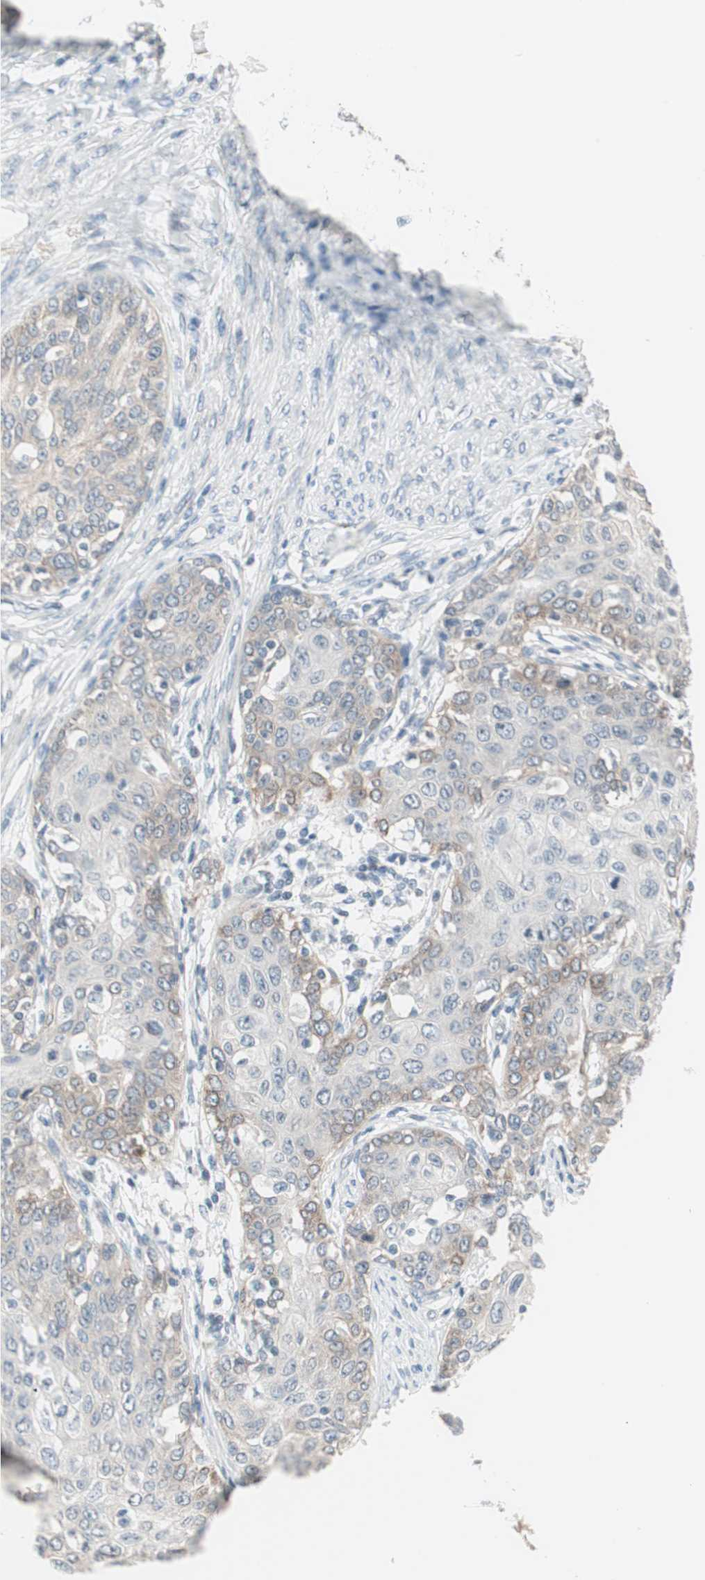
{"staining": {"intensity": "weak", "quantity": "25%-75%", "location": "cytoplasmic/membranous"}, "tissue": "cervical cancer", "cell_type": "Tumor cells", "image_type": "cancer", "snomed": [{"axis": "morphology", "description": "Squamous cell carcinoma, NOS"}, {"axis": "morphology", "description": "Adenocarcinoma, NOS"}, {"axis": "topography", "description": "Cervix"}], "caption": "Immunohistochemistry (IHC) (DAB (3,3'-diaminobenzidine)) staining of adenocarcinoma (cervical) reveals weak cytoplasmic/membranous protein staining in about 25%-75% of tumor cells. Using DAB (3,3'-diaminobenzidine) (brown) and hematoxylin (blue) stains, captured at high magnification using brightfield microscopy.", "gene": "ITGB4", "patient": {"sex": "female", "age": 52}}